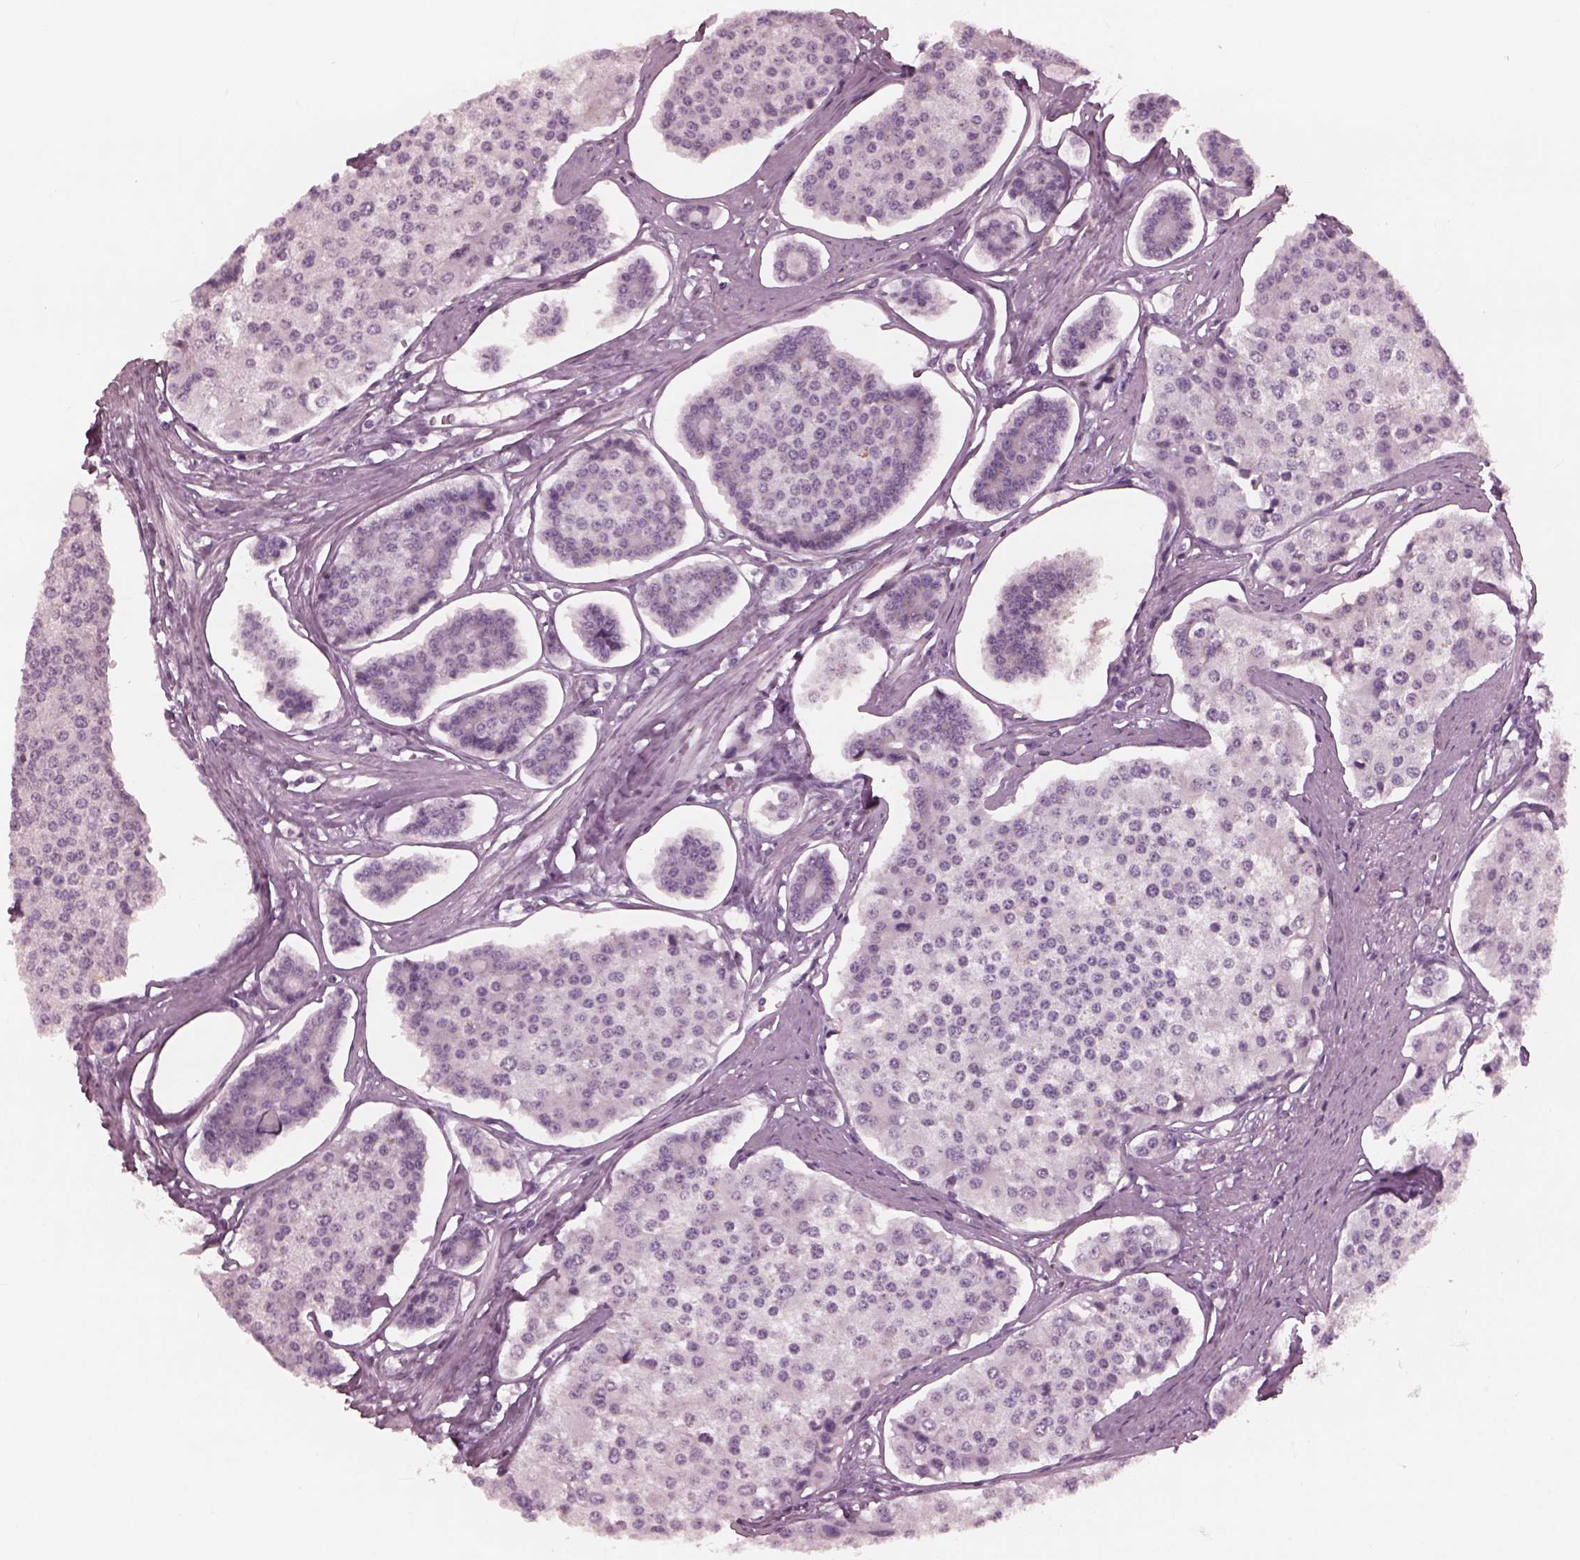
{"staining": {"intensity": "negative", "quantity": "none", "location": "none"}, "tissue": "carcinoid", "cell_type": "Tumor cells", "image_type": "cancer", "snomed": [{"axis": "morphology", "description": "Carcinoid, malignant, NOS"}, {"axis": "topography", "description": "Small intestine"}], "caption": "Protein analysis of malignant carcinoid shows no significant staining in tumor cells. Brightfield microscopy of IHC stained with DAB (3,3'-diaminobenzidine) (brown) and hematoxylin (blue), captured at high magnification.", "gene": "FABP9", "patient": {"sex": "female", "age": 65}}